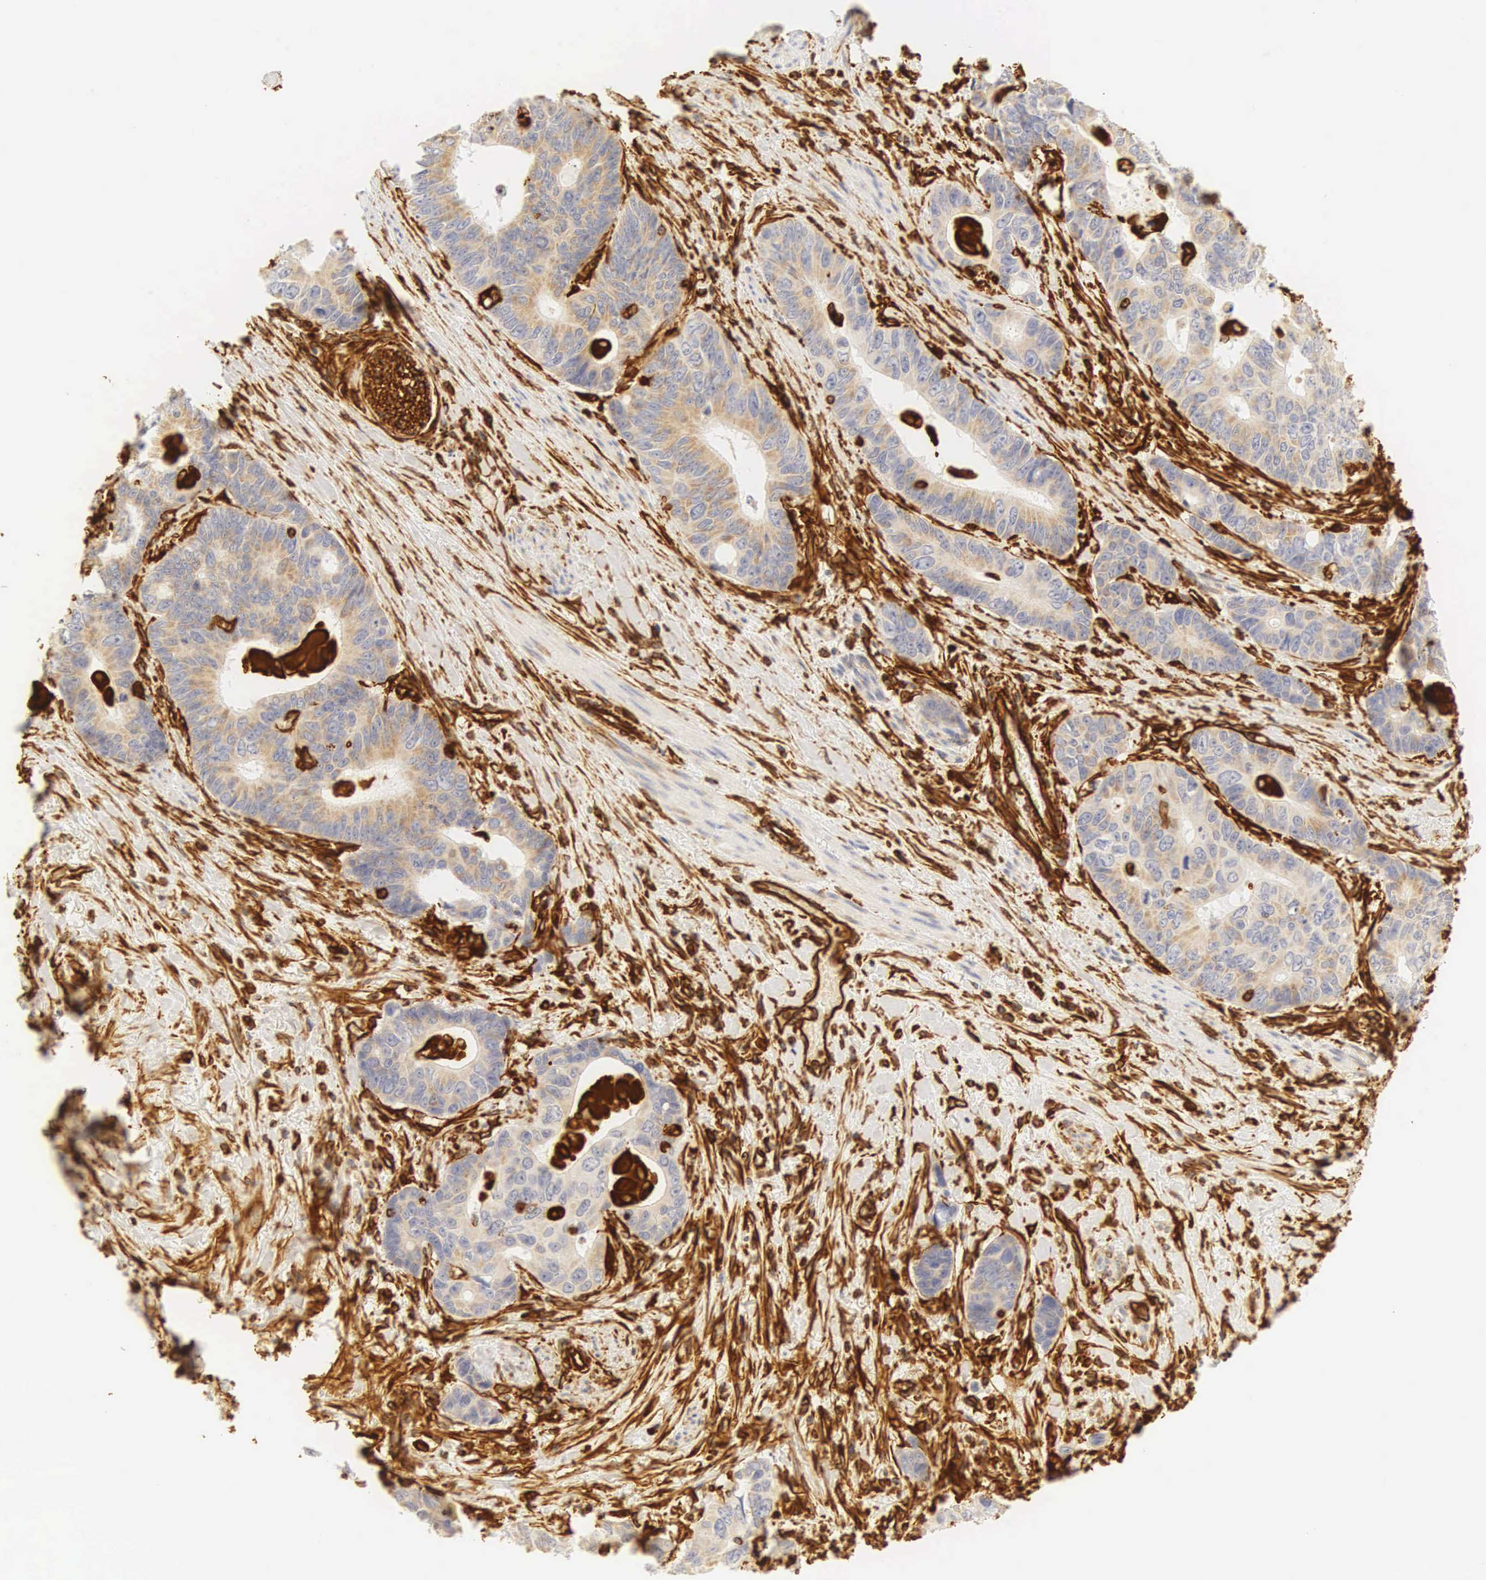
{"staining": {"intensity": "weak", "quantity": "25%-75%", "location": "cytoplasmic/membranous"}, "tissue": "colorectal cancer", "cell_type": "Tumor cells", "image_type": "cancer", "snomed": [{"axis": "morphology", "description": "Adenocarcinoma, NOS"}, {"axis": "topography", "description": "Rectum"}], "caption": "Protein expression by IHC demonstrates weak cytoplasmic/membranous expression in approximately 25%-75% of tumor cells in colorectal adenocarcinoma.", "gene": "VIM", "patient": {"sex": "female", "age": 67}}